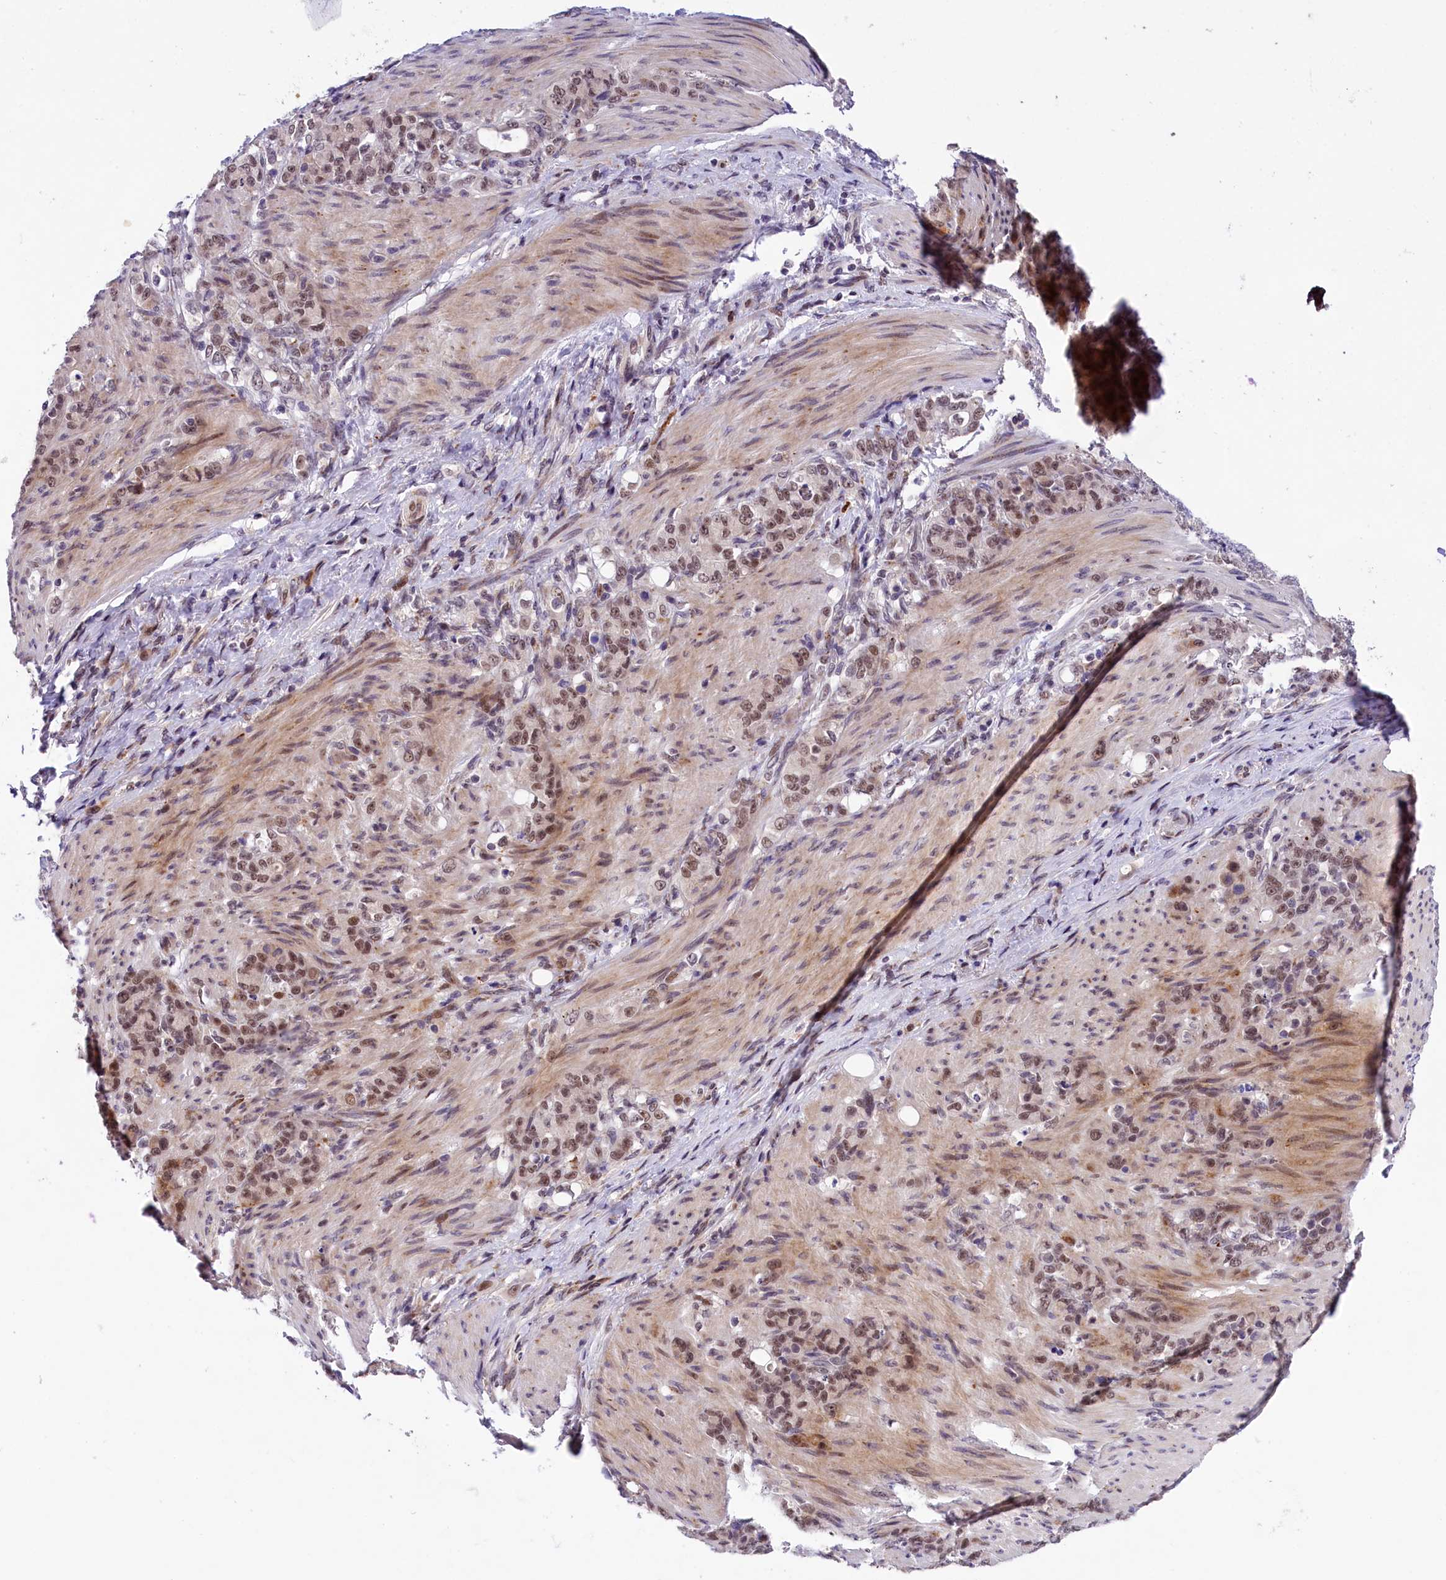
{"staining": {"intensity": "moderate", "quantity": ">75%", "location": "nuclear"}, "tissue": "stomach cancer", "cell_type": "Tumor cells", "image_type": "cancer", "snomed": [{"axis": "morphology", "description": "Adenocarcinoma, NOS"}, {"axis": "topography", "description": "Stomach"}], "caption": "A micrograph of human stomach adenocarcinoma stained for a protein reveals moderate nuclear brown staining in tumor cells.", "gene": "FBXO45", "patient": {"sex": "female", "age": 79}}